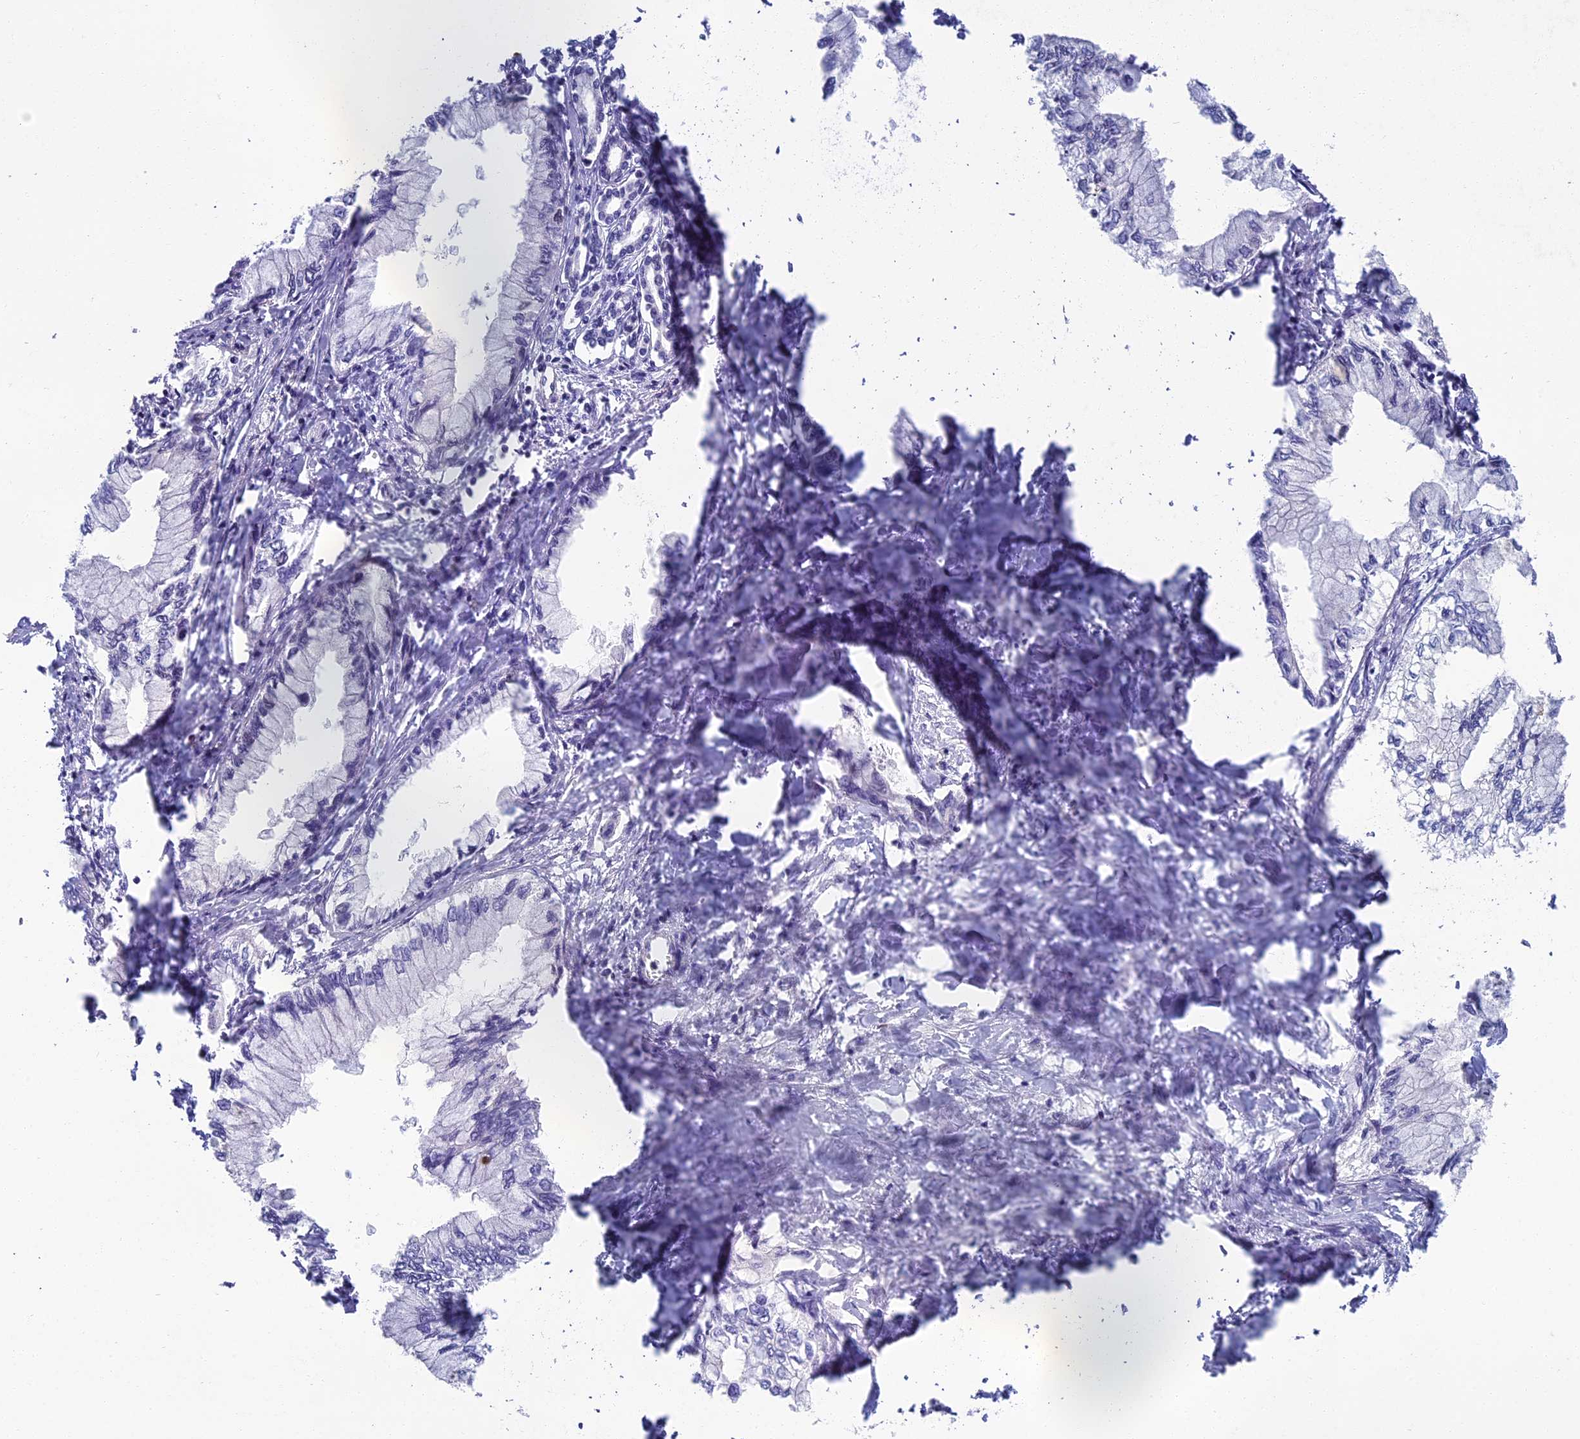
{"staining": {"intensity": "negative", "quantity": "none", "location": "none"}, "tissue": "pancreatic cancer", "cell_type": "Tumor cells", "image_type": "cancer", "snomed": [{"axis": "morphology", "description": "Adenocarcinoma, NOS"}, {"axis": "topography", "description": "Pancreas"}], "caption": "Immunohistochemistry histopathology image of neoplastic tissue: adenocarcinoma (pancreatic) stained with DAB (3,3'-diaminobenzidine) shows no significant protein positivity in tumor cells. (Stains: DAB IHC with hematoxylin counter stain, Microscopy: brightfield microscopy at high magnification).", "gene": "LIG1", "patient": {"sex": "male", "age": 48}}